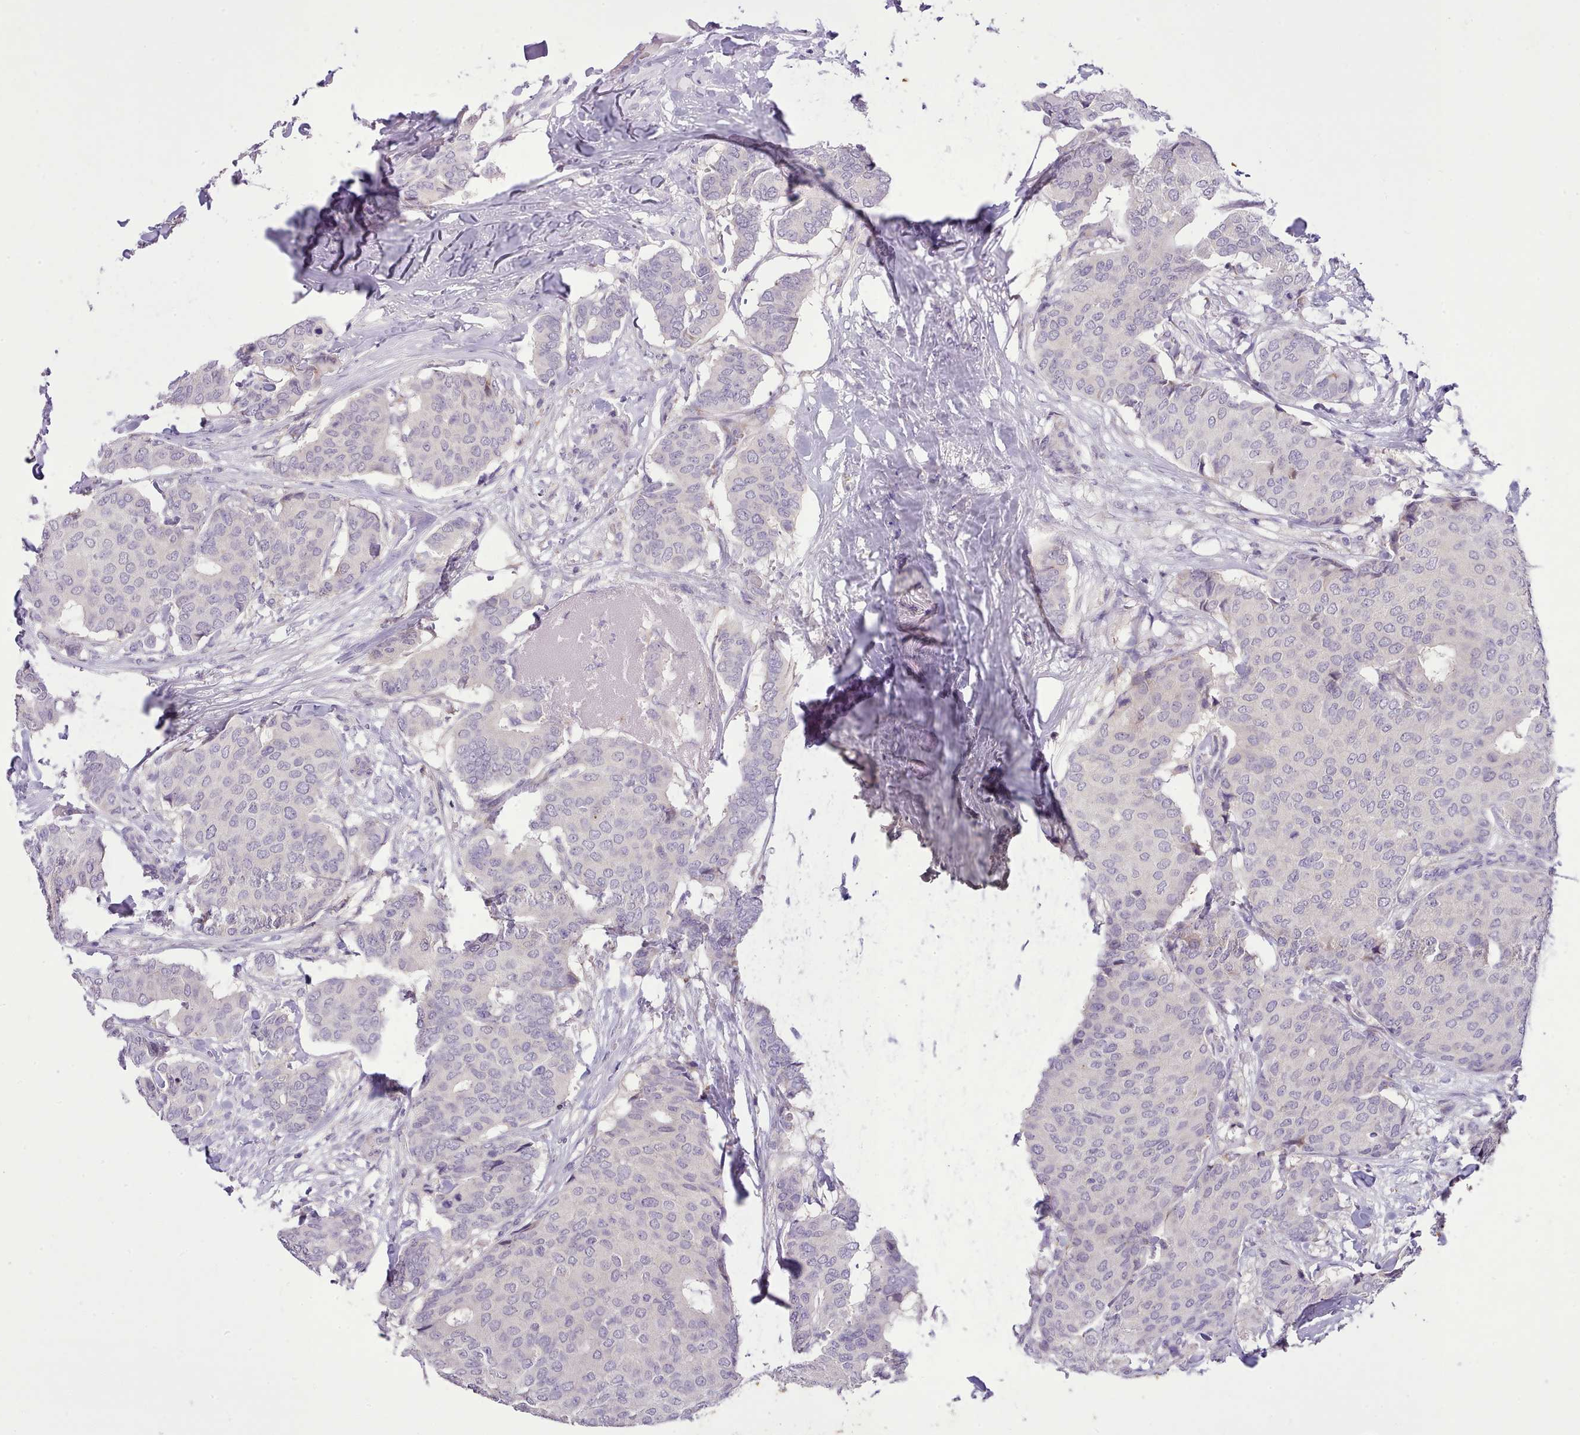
{"staining": {"intensity": "negative", "quantity": "none", "location": "none"}, "tissue": "breast cancer", "cell_type": "Tumor cells", "image_type": "cancer", "snomed": [{"axis": "morphology", "description": "Duct carcinoma"}, {"axis": "topography", "description": "Breast"}], "caption": "There is no significant expression in tumor cells of breast cancer (infiltrating ductal carcinoma).", "gene": "FAM83E", "patient": {"sex": "female", "age": 75}}